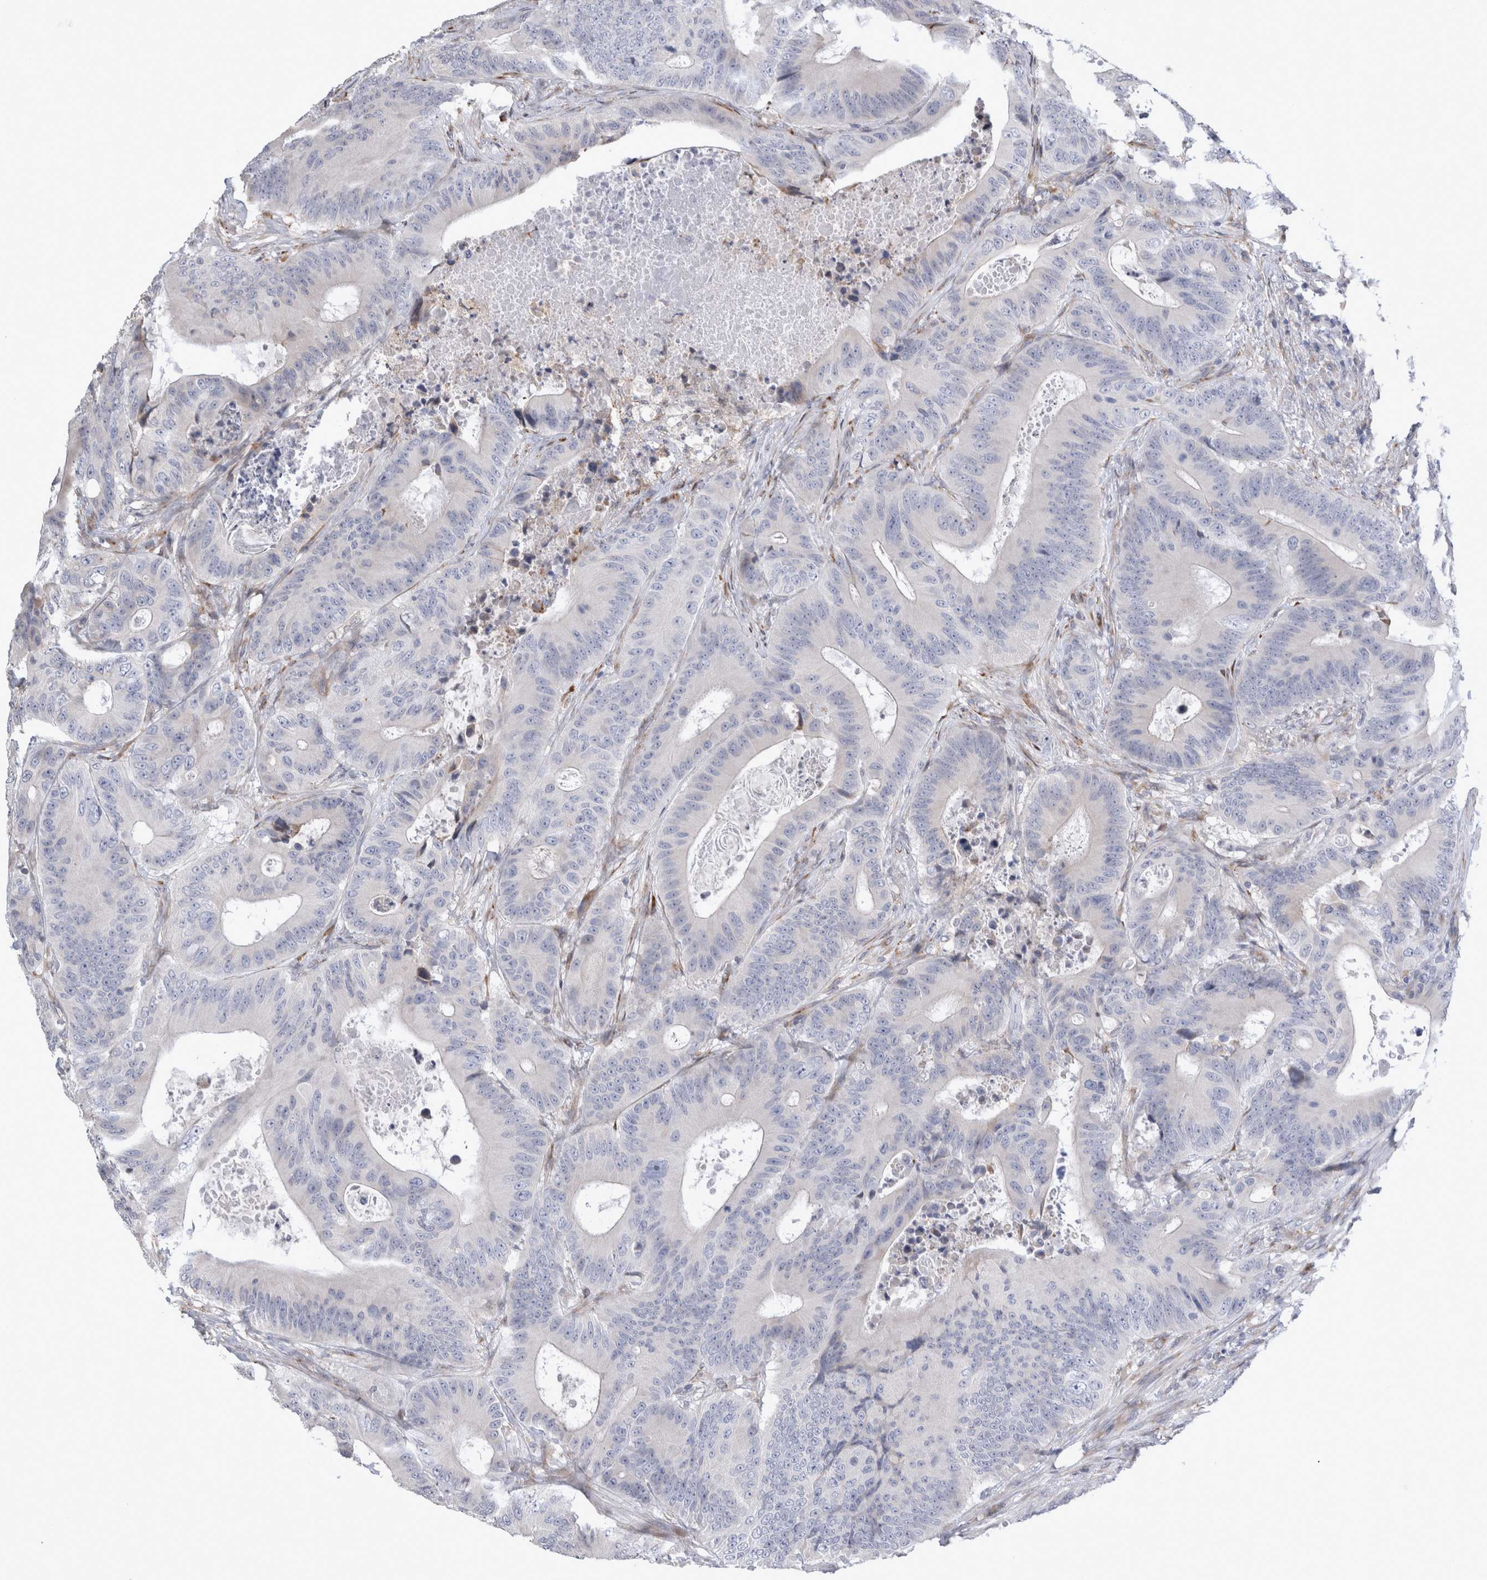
{"staining": {"intensity": "negative", "quantity": "none", "location": "none"}, "tissue": "colorectal cancer", "cell_type": "Tumor cells", "image_type": "cancer", "snomed": [{"axis": "morphology", "description": "Adenocarcinoma, NOS"}, {"axis": "topography", "description": "Colon"}], "caption": "This is an IHC histopathology image of colorectal cancer. There is no expression in tumor cells.", "gene": "TRMT9B", "patient": {"sex": "male", "age": 83}}